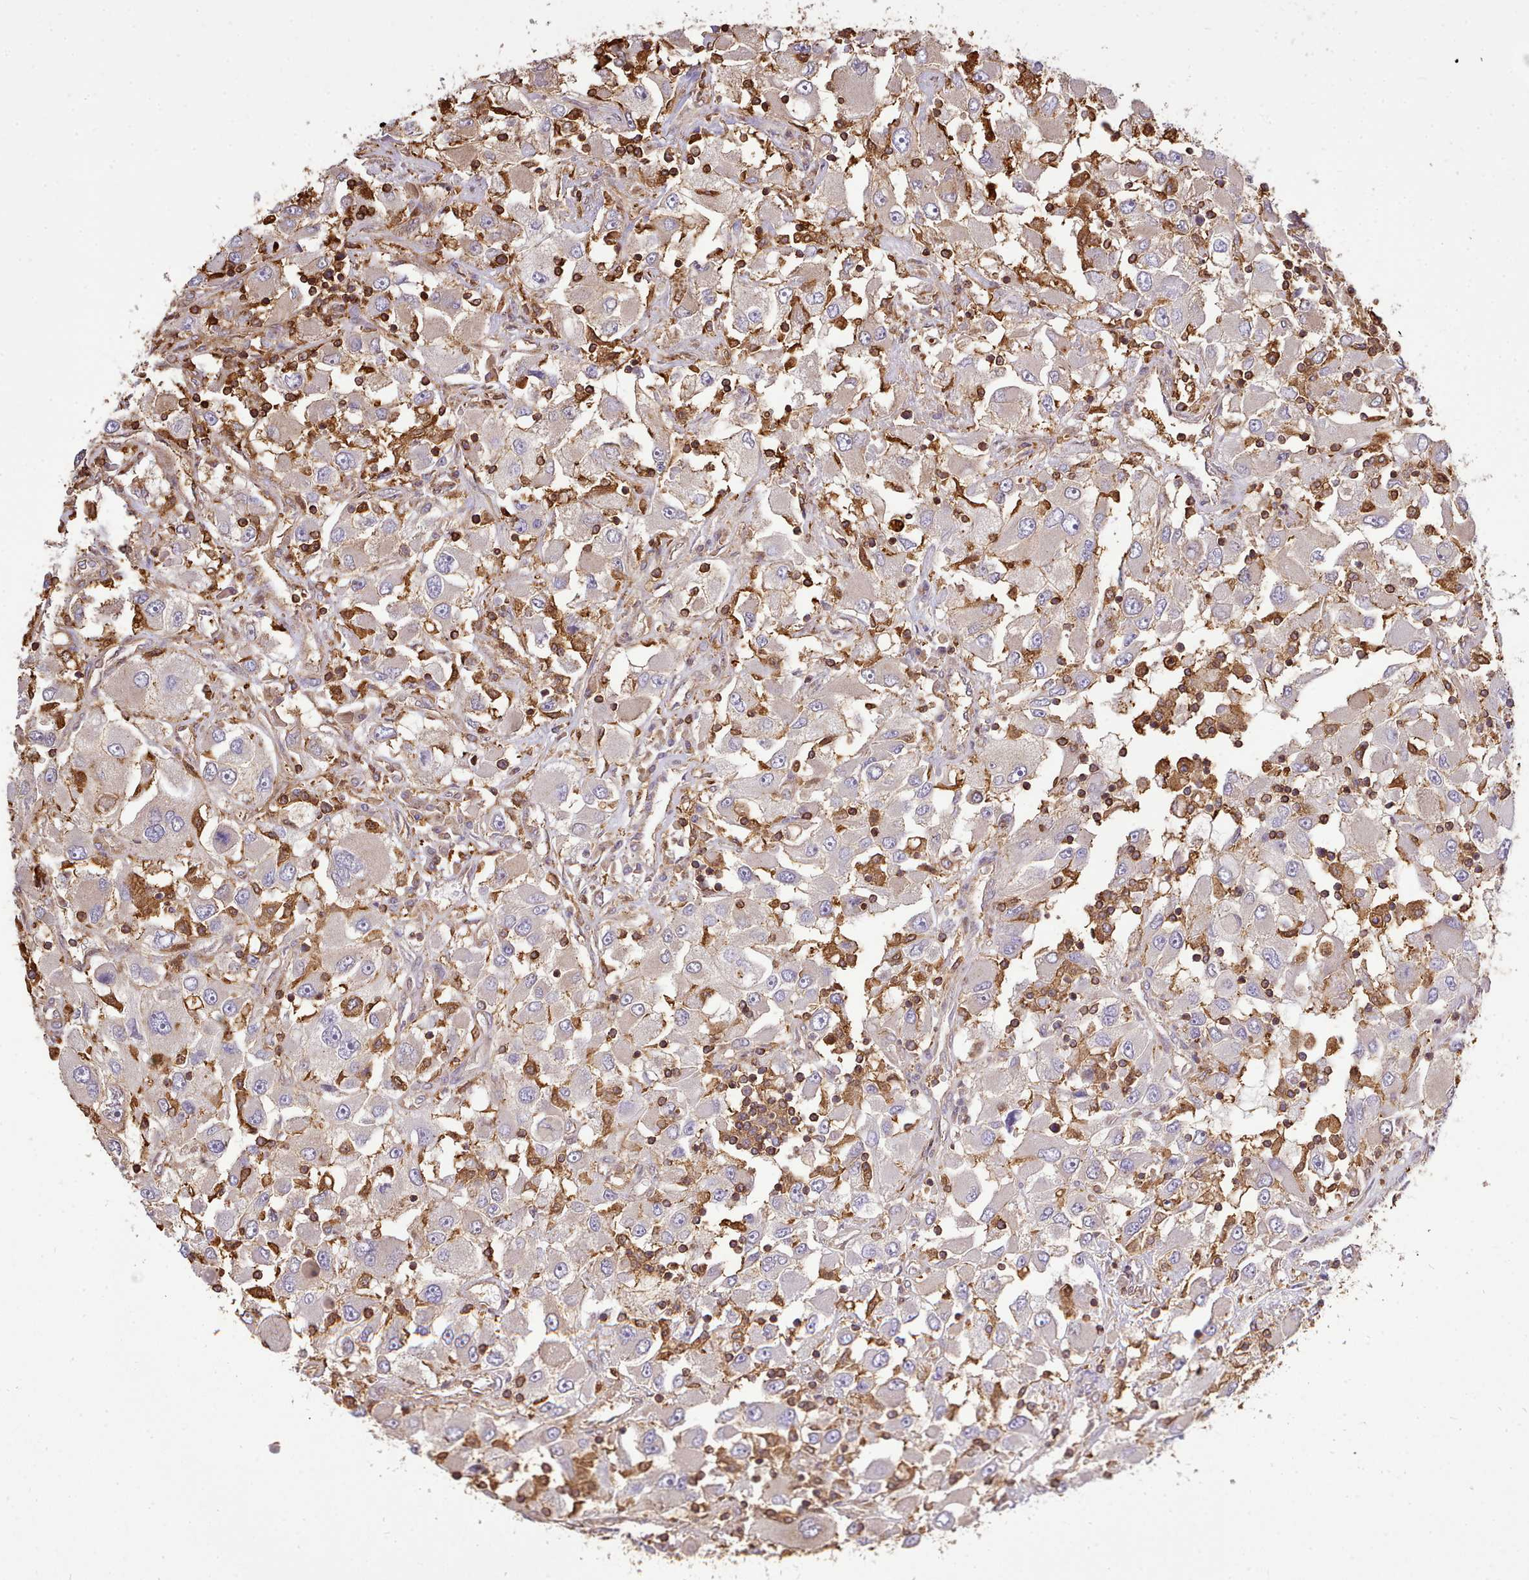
{"staining": {"intensity": "weak", "quantity": "25%-75%", "location": "cytoplasmic/membranous"}, "tissue": "renal cancer", "cell_type": "Tumor cells", "image_type": "cancer", "snomed": [{"axis": "morphology", "description": "Adenocarcinoma, NOS"}, {"axis": "topography", "description": "Kidney"}], "caption": "Renal adenocarcinoma stained with a protein marker shows weak staining in tumor cells.", "gene": "CAPZA1", "patient": {"sex": "female", "age": 52}}